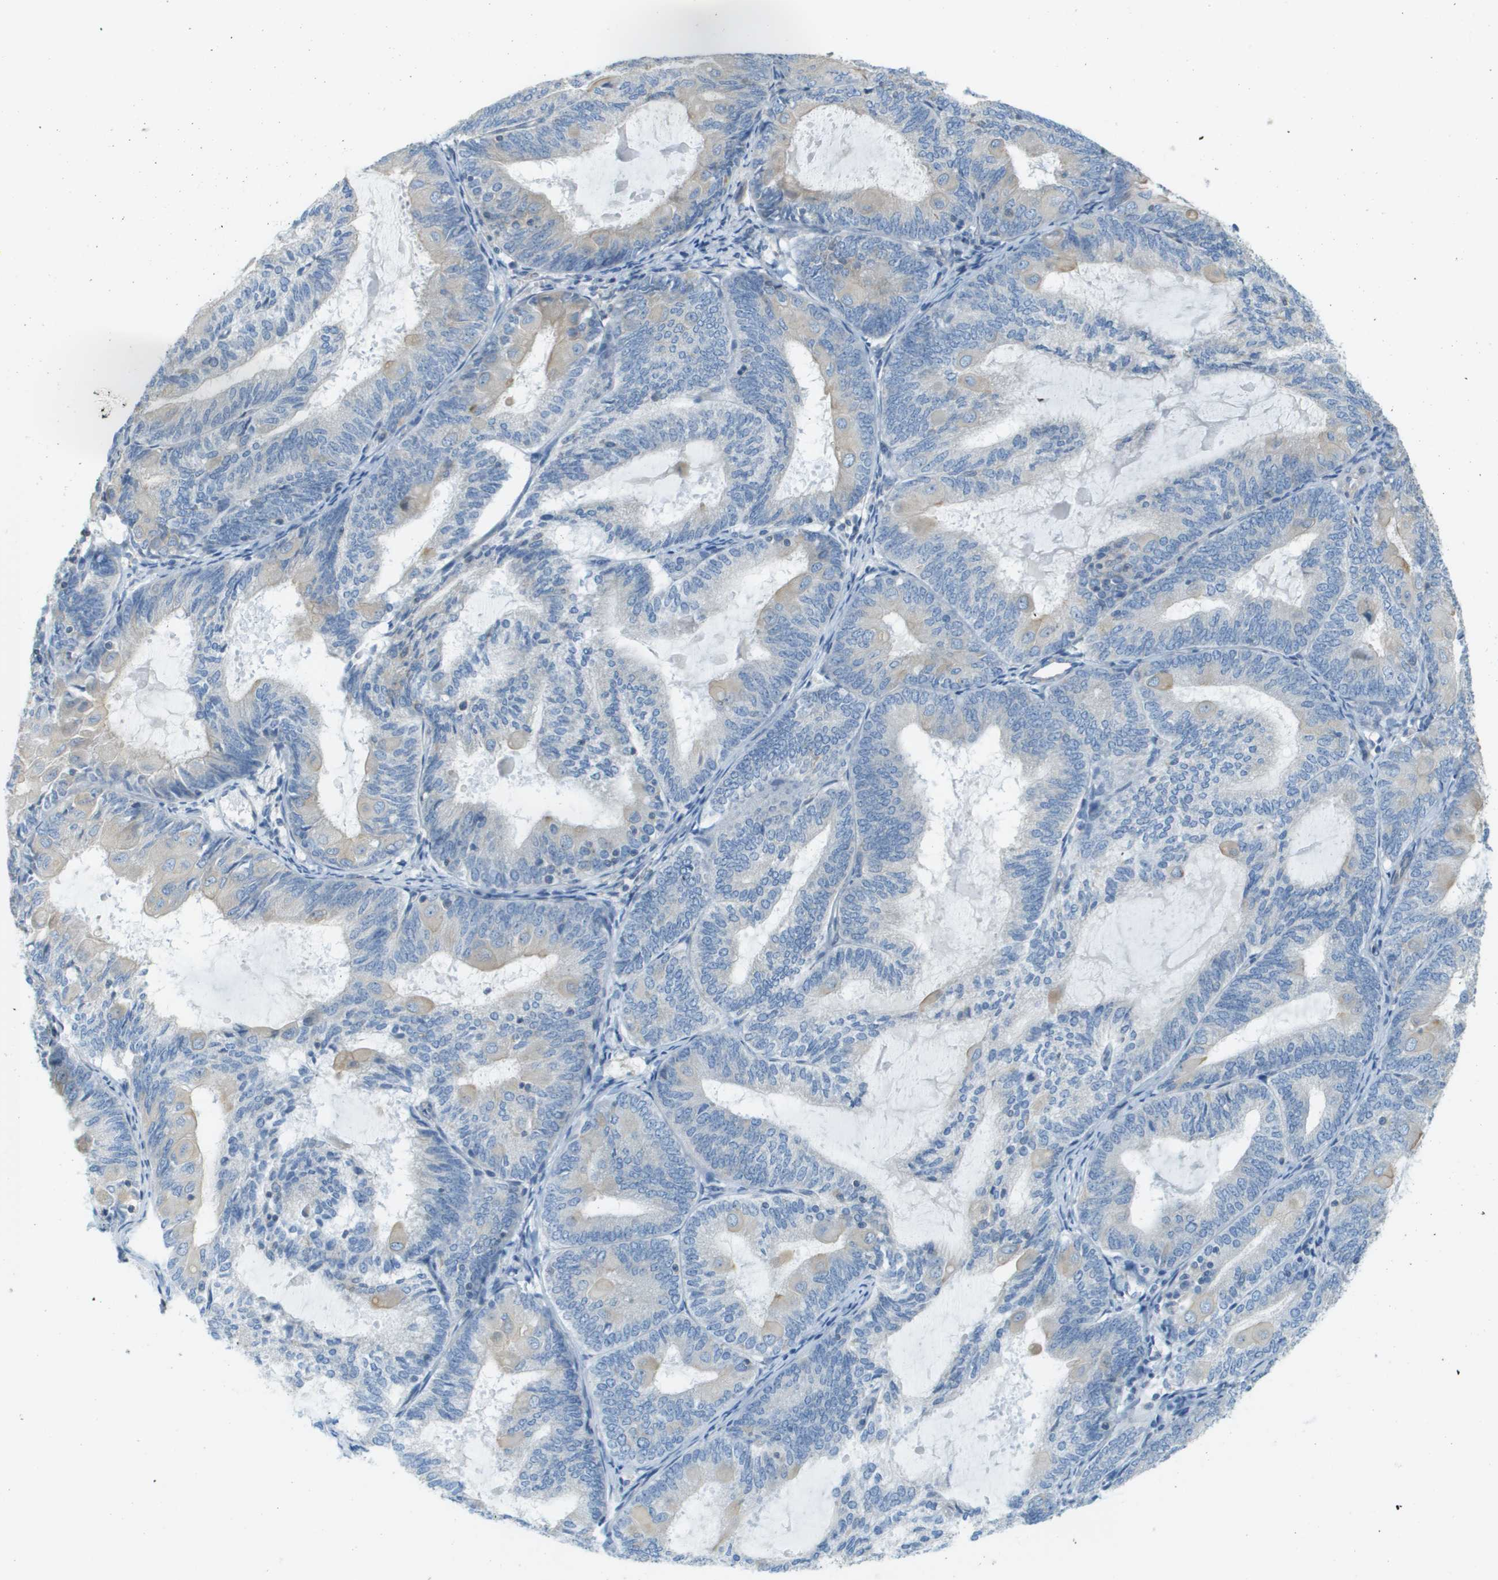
{"staining": {"intensity": "weak", "quantity": "<25%", "location": "cytoplasmic/membranous"}, "tissue": "endometrial cancer", "cell_type": "Tumor cells", "image_type": "cancer", "snomed": [{"axis": "morphology", "description": "Adenocarcinoma, NOS"}, {"axis": "topography", "description": "Endometrium"}], "caption": "Endometrial adenocarcinoma was stained to show a protein in brown. There is no significant positivity in tumor cells. (DAB (3,3'-diaminobenzidine) immunohistochemistry (IHC) with hematoxylin counter stain).", "gene": "DNAJB11", "patient": {"sex": "female", "age": 81}}